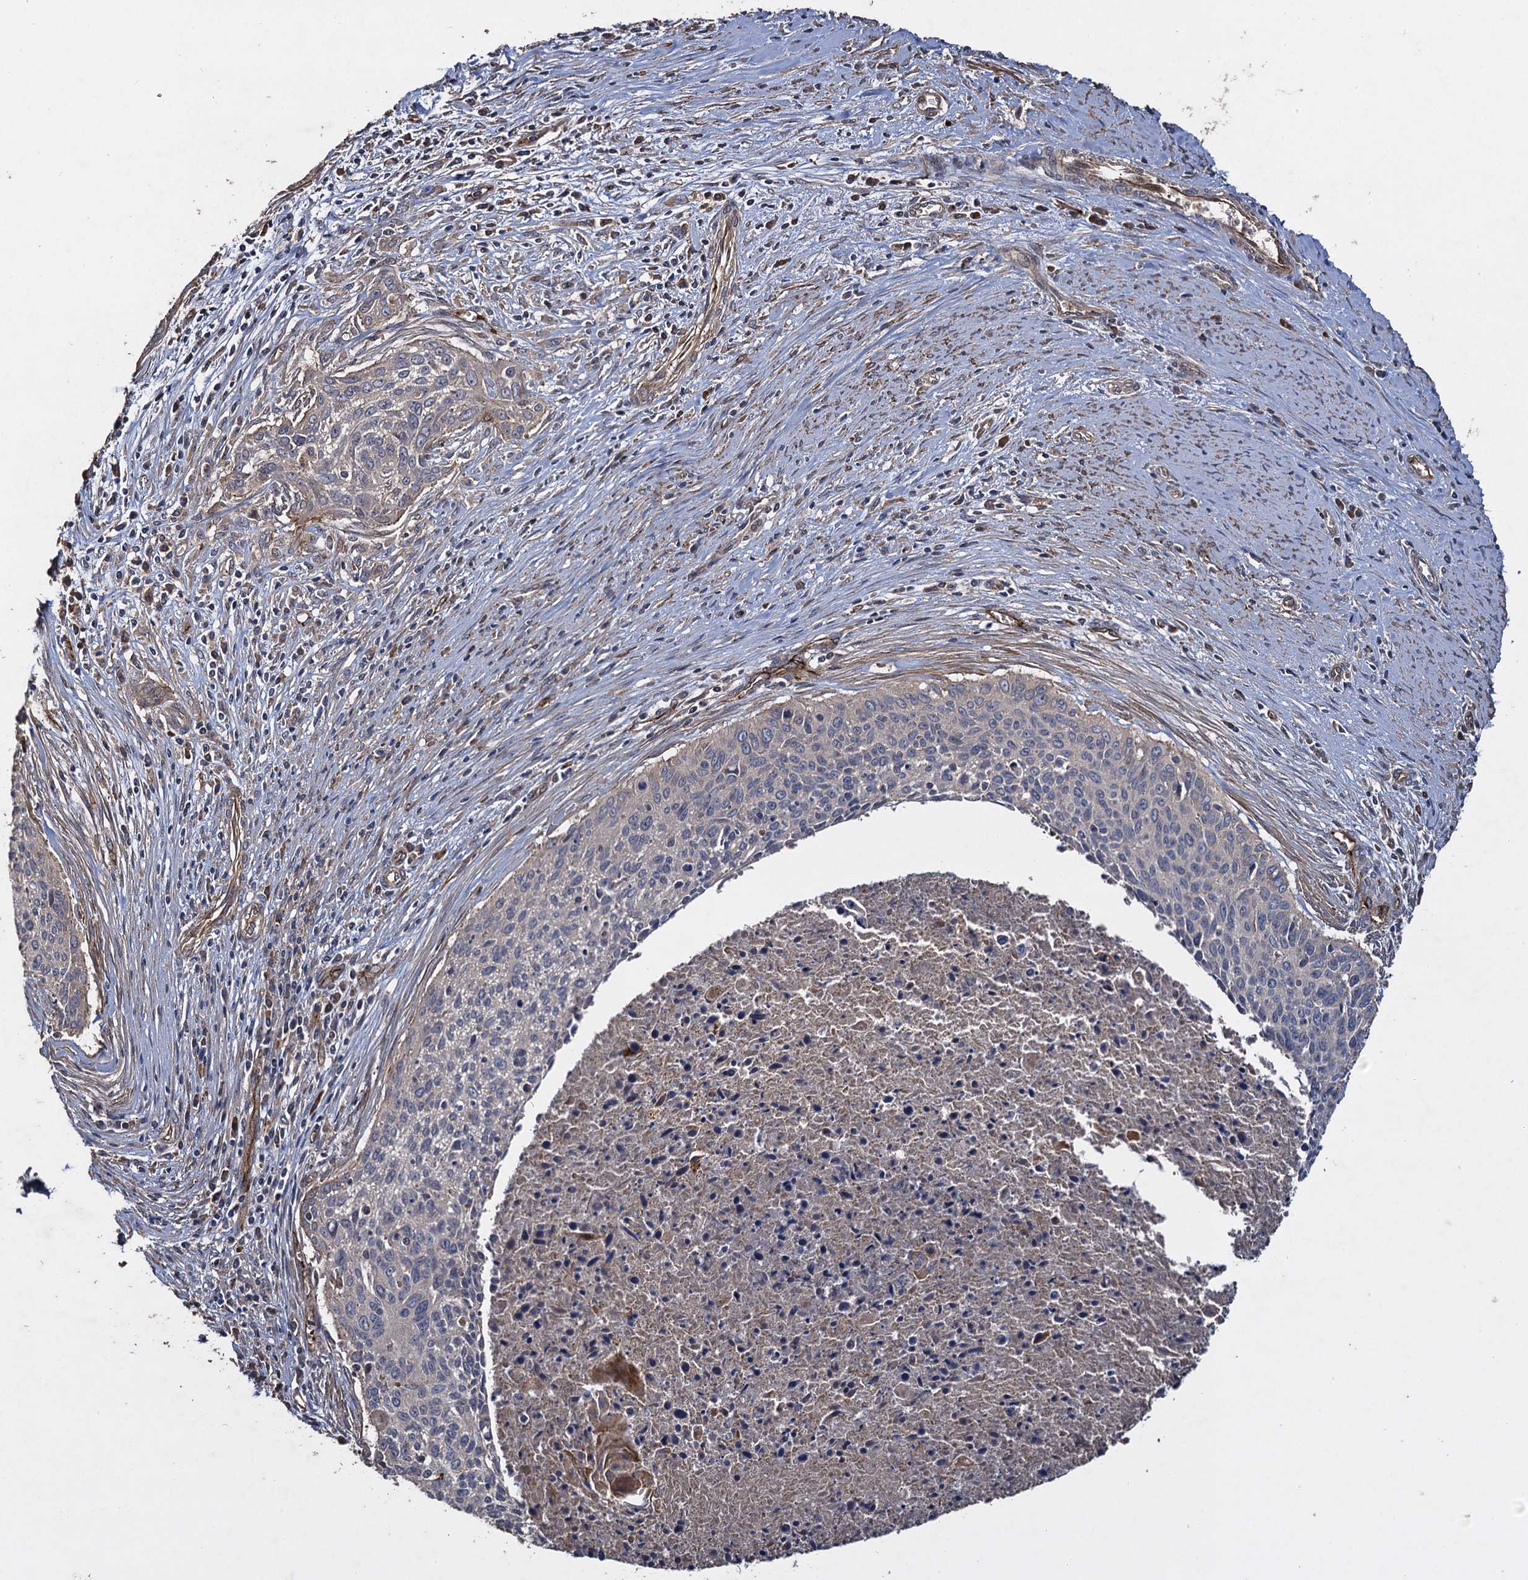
{"staining": {"intensity": "negative", "quantity": "none", "location": "none"}, "tissue": "cervical cancer", "cell_type": "Tumor cells", "image_type": "cancer", "snomed": [{"axis": "morphology", "description": "Squamous cell carcinoma, NOS"}, {"axis": "topography", "description": "Cervix"}], "caption": "Immunohistochemical staining of cervical cancer (squamous cell carcinoma) demonstrates no significant staining in tumor cells.", "gene": "TXNDC11", "patient": {"sex": "female", "age": 55}}